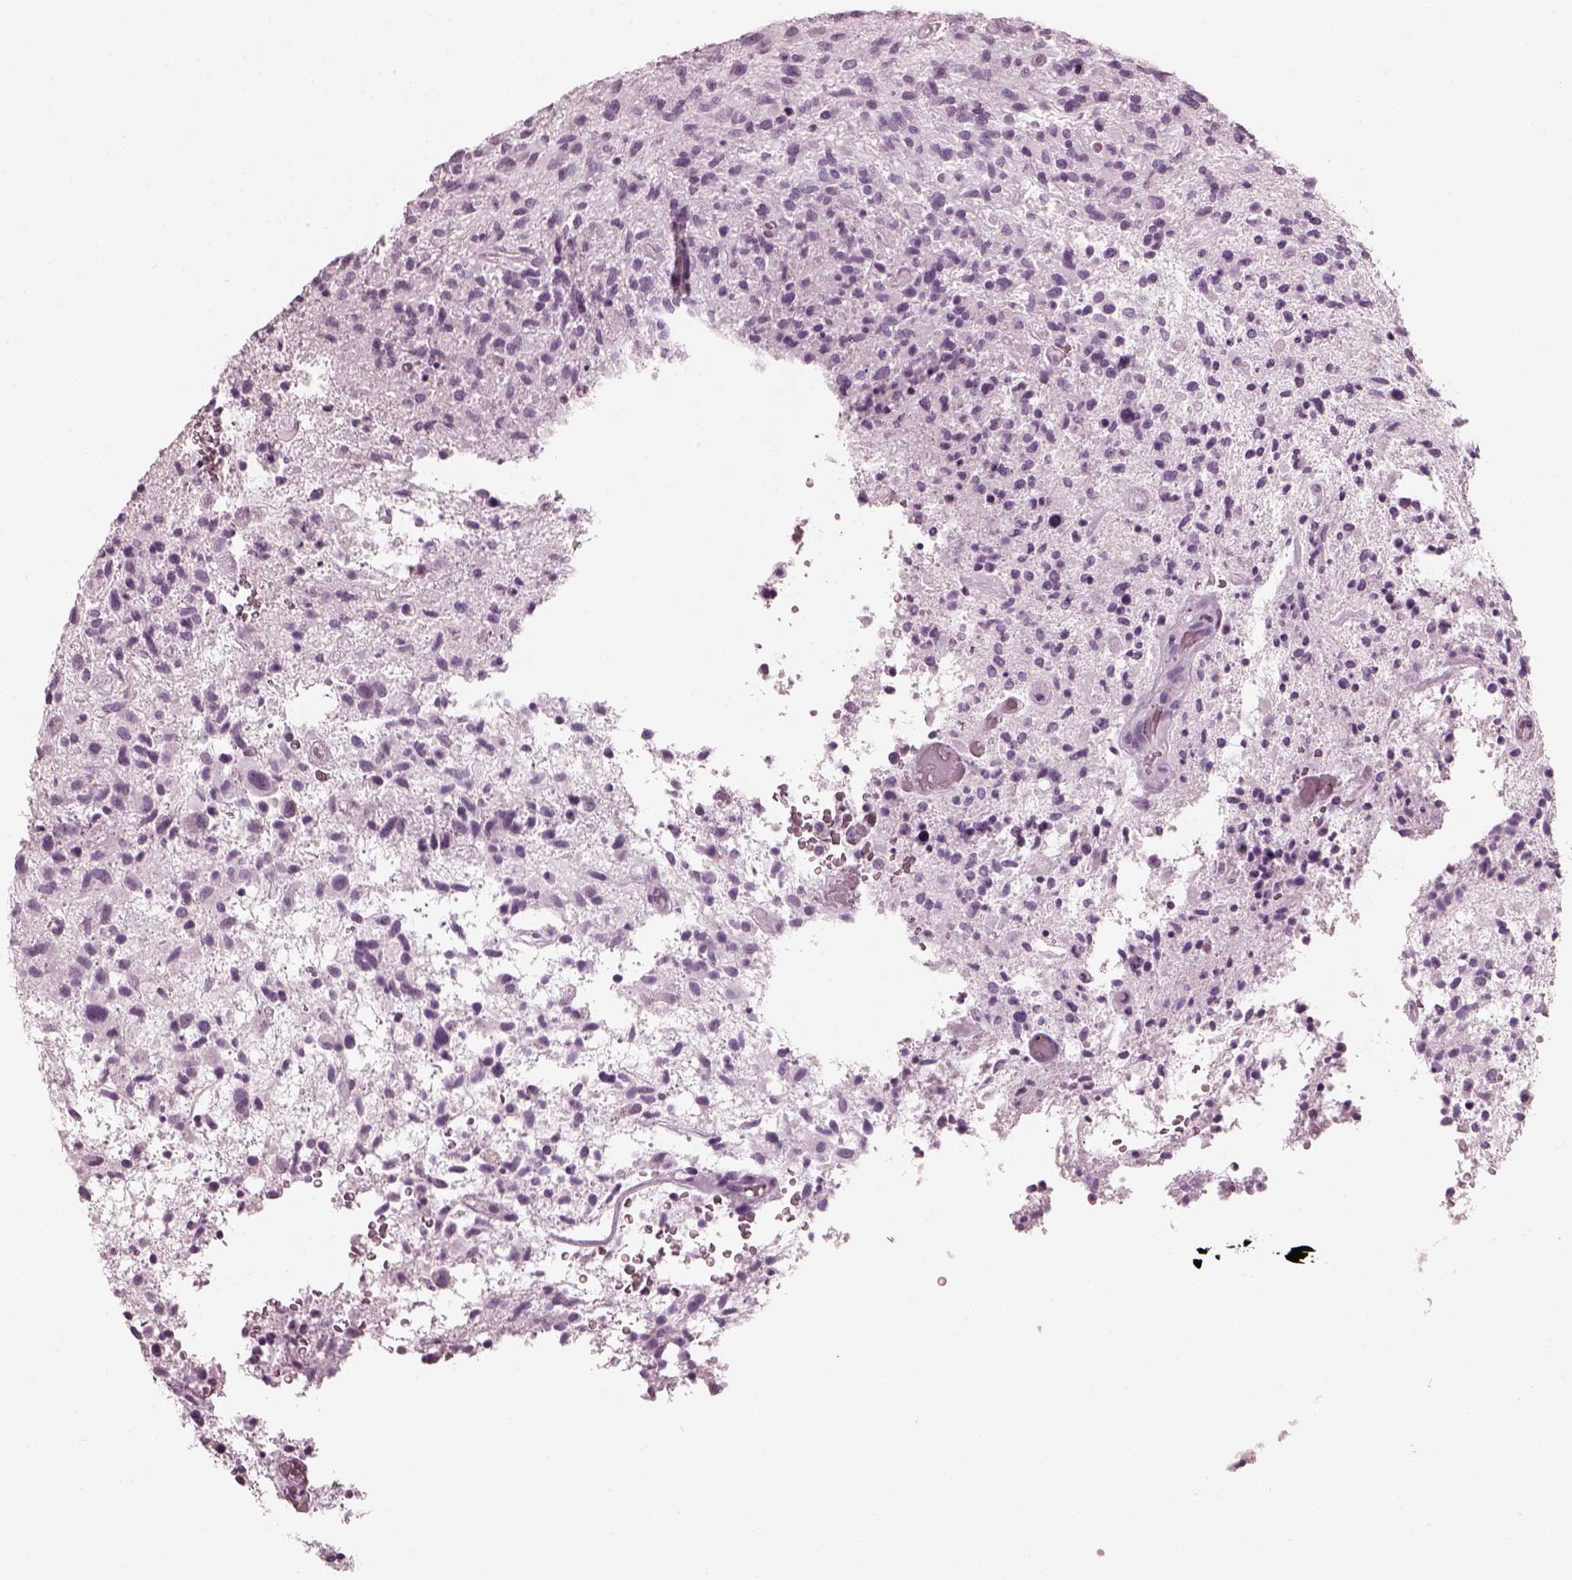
{"staining": {"intensity": "negative", "quantity": "none", "location": "none"}, "tissue": "glioma", "cell_type": "Tumor cells", "image_type": "cancer", "snomed": [{"axis": "morphology", "description": "Glioma, malignant, High grade"}, {"axis": "topography", "description": "Brain"}], "caption": "DAB (3,3'-diaminobenzidine) immunohistochemical staining of human high-grade glioma (malignant) displays no significant staining in tumor cells.", "gene": "TCHHL1", "patient": {"sex": "male", "age": 47}}